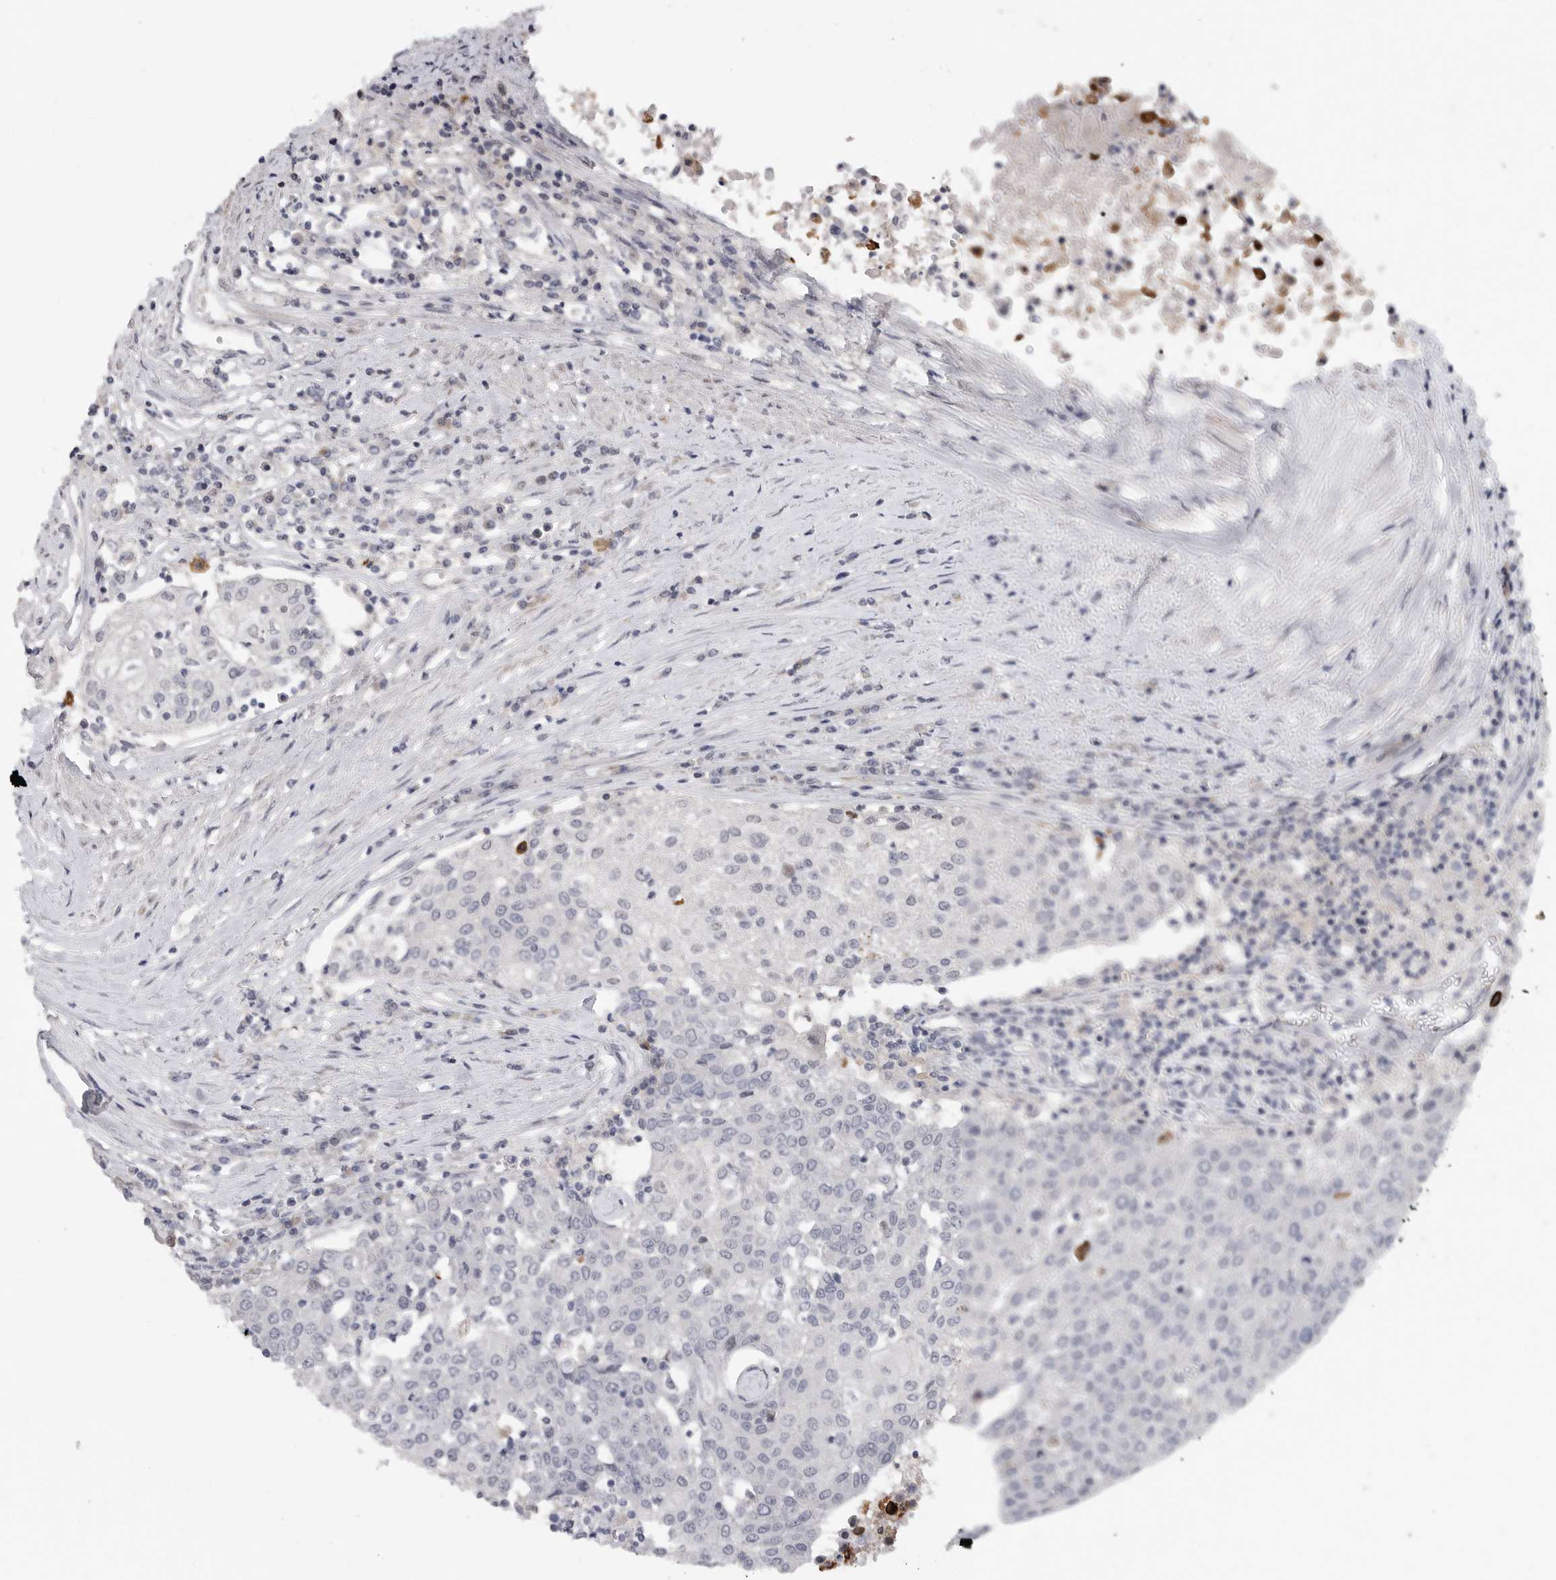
{"staining": {"intensity": "negative", "quantity": "none", "location": "none"}, "tissue": "urothelial cancer", "cell_type": "Tumor cells", "image_type": "cancer", "snomed": [{"axis": "morphology", "description": "Urothelial carcinoma, High grade"}, {"axis": "topography", "description": "Urinary bladder"}], "caption": "Immunohistochemistry (IHC) of urothelial cancer exhibits no staining in tumor cells.", "gene": "FBXO43", "patient": {"sex": "female", "age": 85}}